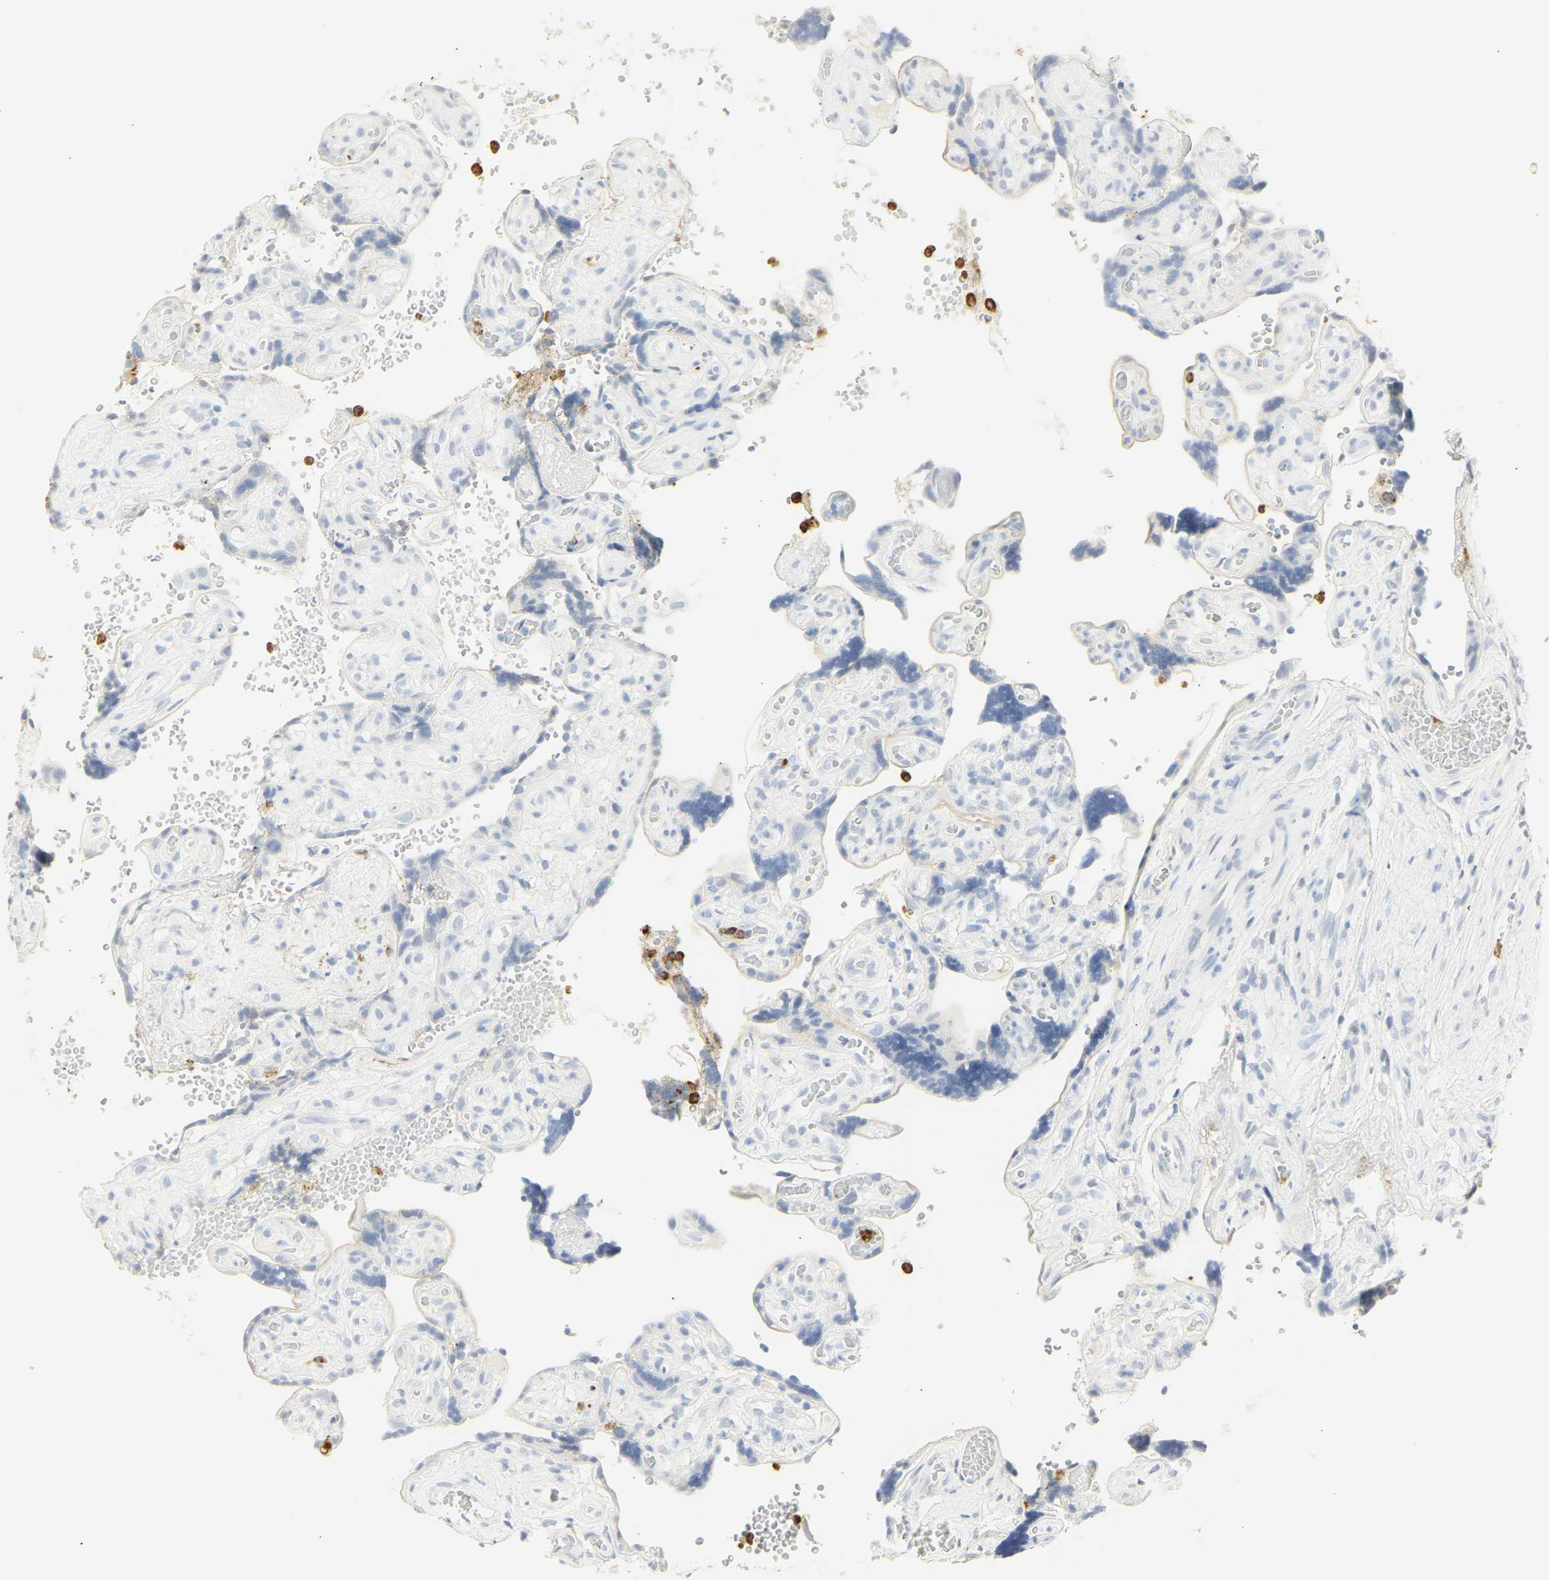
{"staining": {"intensity": "weak", "quantity": "25%-75%", "location": "cytoplasmic/membranous"}, "tissue": "placenta", "cell_type": "Trophoblastic cells", "image_type": "normal", "snomed": [{"axis": "morphology", "description": "Normal tissue, NOS"}, {"axis": "topography", "description": "Placenta"}], "caption": "IHC (DAB) staining of normal human placenta shows weak cytoplasmic/membranous protein positivity in approximately 25%-75% of trophoblastic cells. (DAB IHC with brightfield microscopy, high magnification).", "gene": "MPO", "patient": {"sex": "female", "age": 30}}